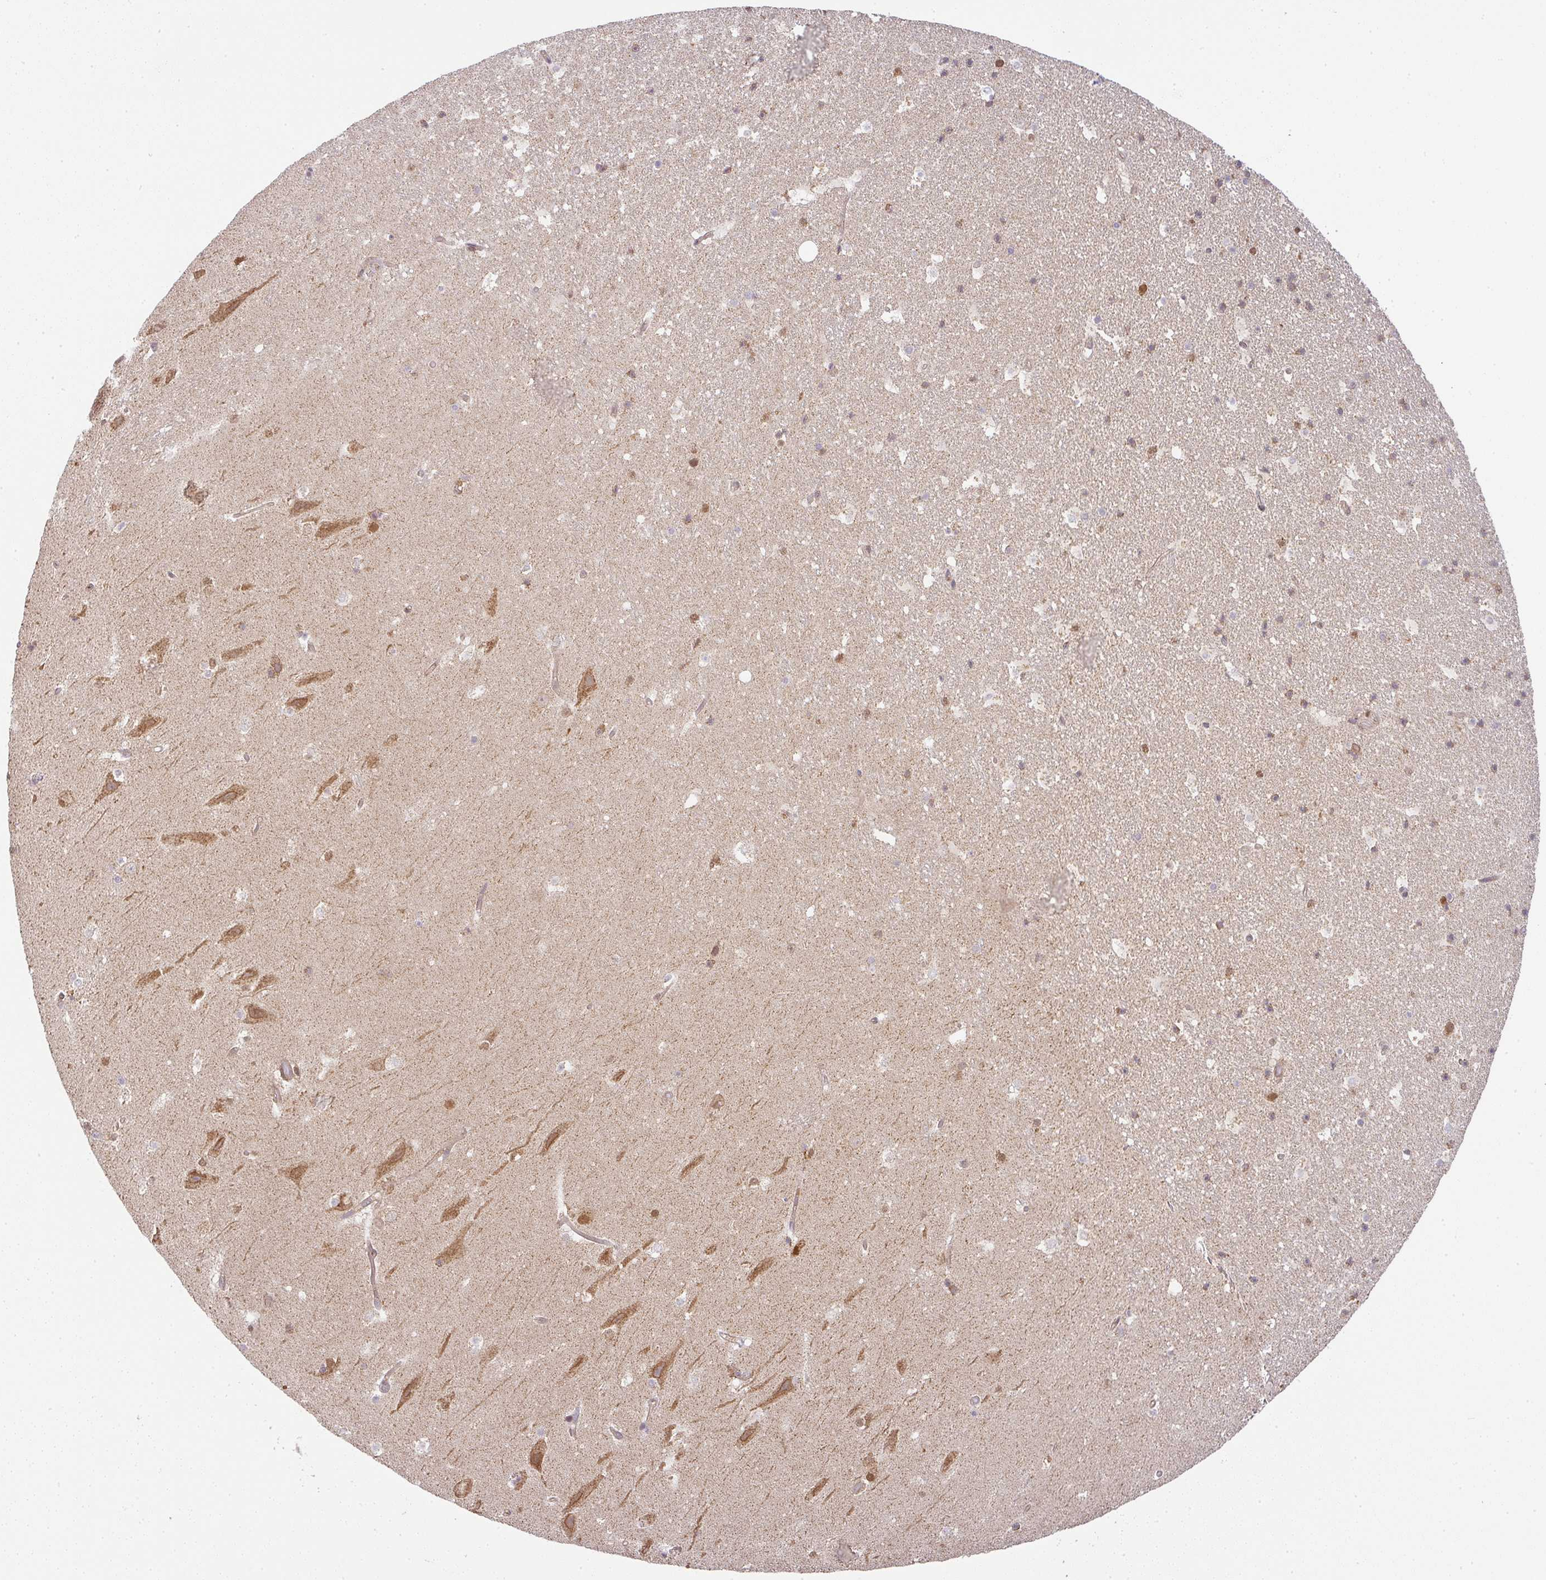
{"staining": {"intensity": "moderate", "quantity": "<25%", "location": "cytoplasmic/membranous"}, "tissue": "hippocampus", "cell_type": "Glial cells", "image_type": "normal", "snomed": [{"axis": "morphology", "description": "Normal tissue, NOS"}, {"axis": "topography", "description": "Hippocampus"}], "caption": "This image shows IHC staining of normal hippocampus, with low moderate cytoplasmic/membranous staining in about <25% of glial cells.", "gene": "MALSU1", "patient": {"sex": "male", "age": 37}}